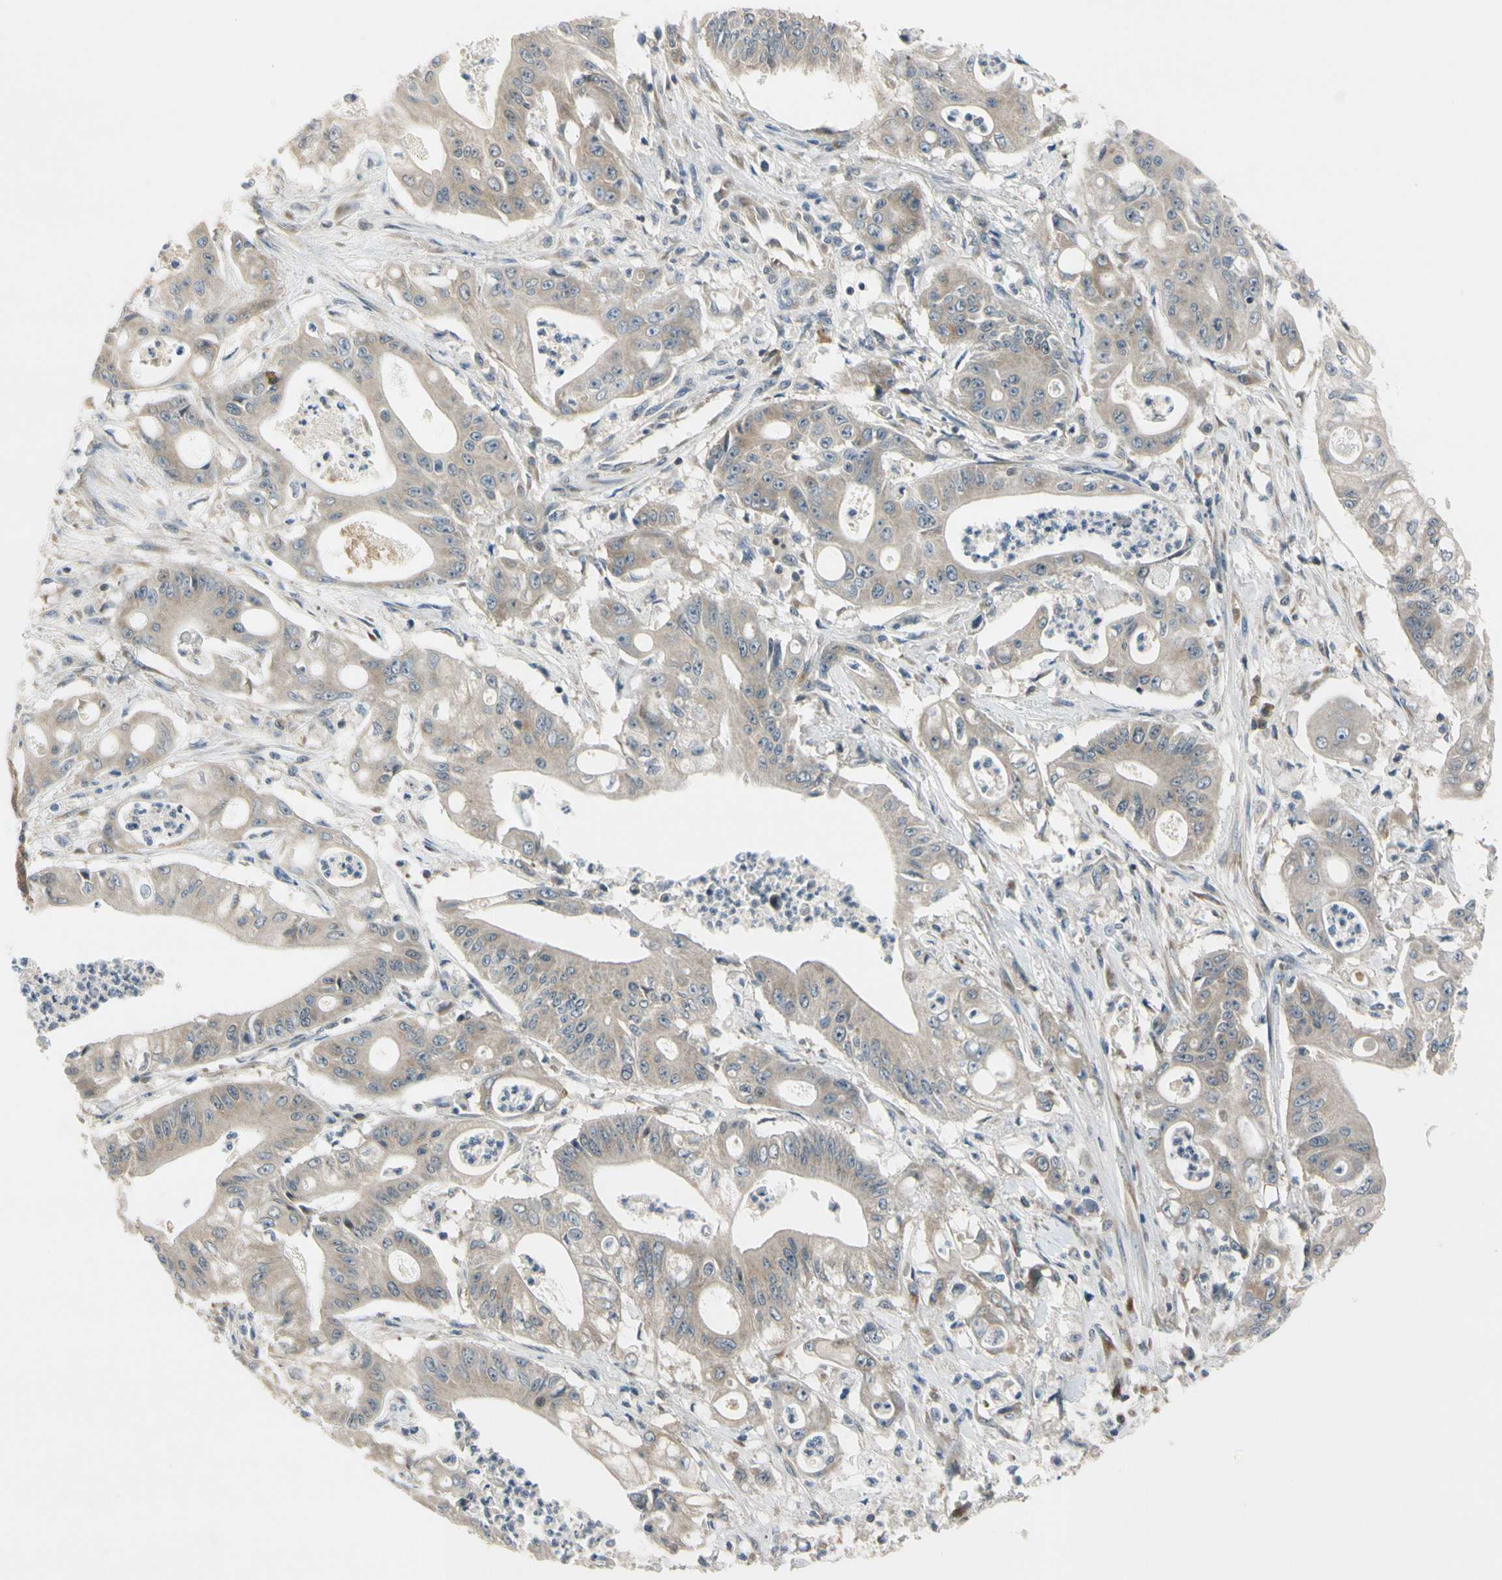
{"staining": {"intensity": "weak", "quantity": ">75%", "location": "cytoplasmic/membranous"}, "tissue": "pancreatic cancer", "cell_type": "Tumor cells", "image_type": "cancer", "snomed": [{"axis": "morphology", "description": "Normal tissue, NOS"}, {"axis": "topography", "description": "Lymph node"}], "caption": "Weak cytoplasmic/membranous positivity for a protein is appreciated in about >75% of tumor cells of pancreatic cancer using immunohistochemistry (IHC).", "gene": "RPS6KB2", "patient": {"sex": "male", "age": 62}}